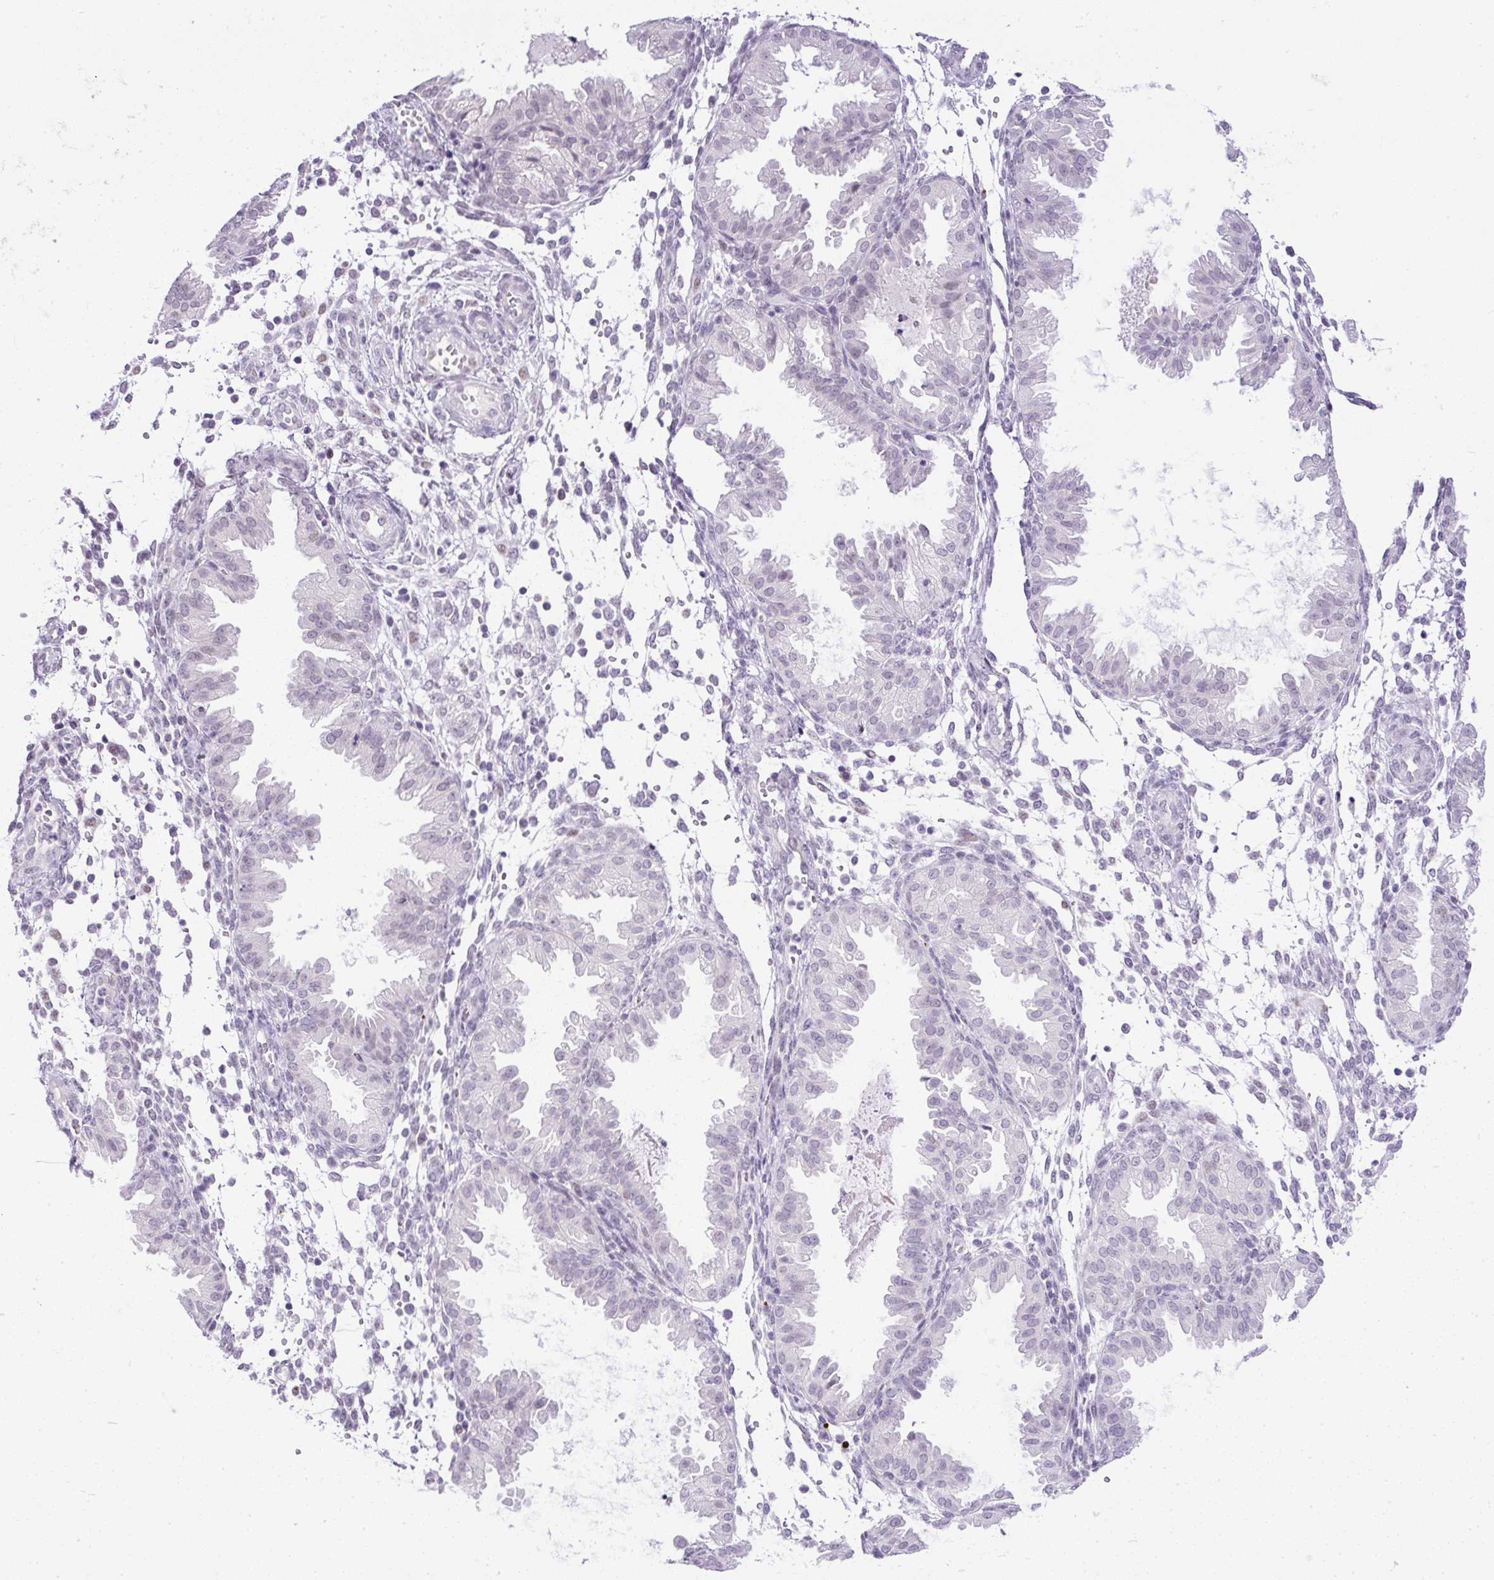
{"staining": {"intensity": "negative", "quantity": "none", "location": "none"}, "tissue": "endometrium", "cell_type": "Cells in endometrial stroma", "image_type": "normal", "snomed": [{"axis": "morphology", "description": "Normal tissue, NOS"}, {"axis": "topography", "description": "Endometrium"}], "caption": "High power microscopy photomicrograph of an IHC micrograph of unremarkable endometrium, revealing no significant positivity in cells in endometrial stroma. The staining was performed using DAB (3,3'-diaminobenzidine) to visualize the protein expression in brown, while the nuclei were stained in blue with hematoxylin (Magnification: 20x).", "gene": "WNT10B", "patient": {"sex": "female", "age": 33}}